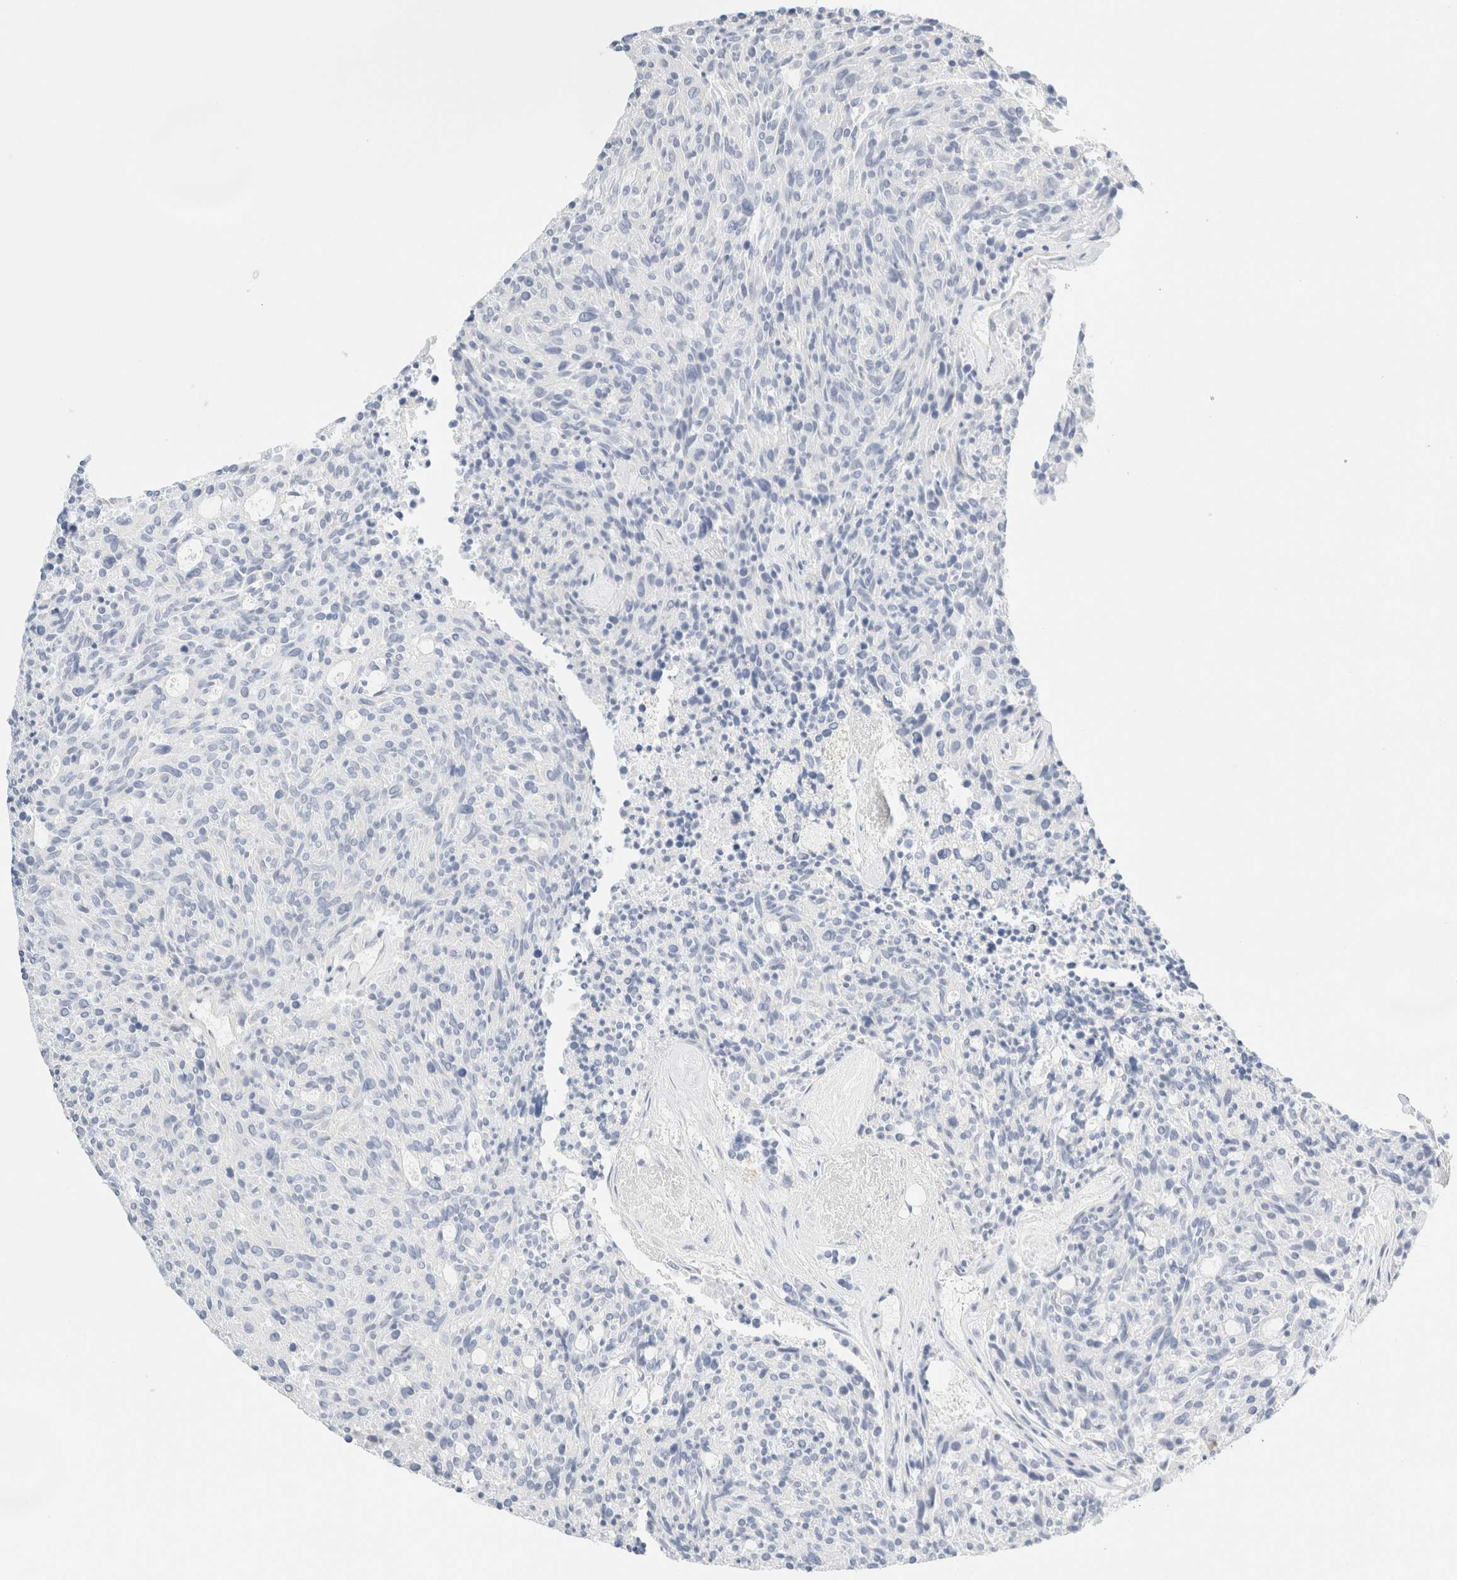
{"staining": {"intensity": "negative", "quantity": "none", "location": "none"}, "tissue": "carcinoid", "cell_type": "Tumor cells", "image_type": "cancer", "snomed": [{"axis": "morphology", "description": "Carcinoid, malignant, NOS"}, {"axis": "topography", "description": "Pancreas"}], "caption": "Malignant carcinoid stained for a protein using IHC displays no expression tumor cells.", "gene": "DPYS", "patient": {"sex": "female", "age": 54}}